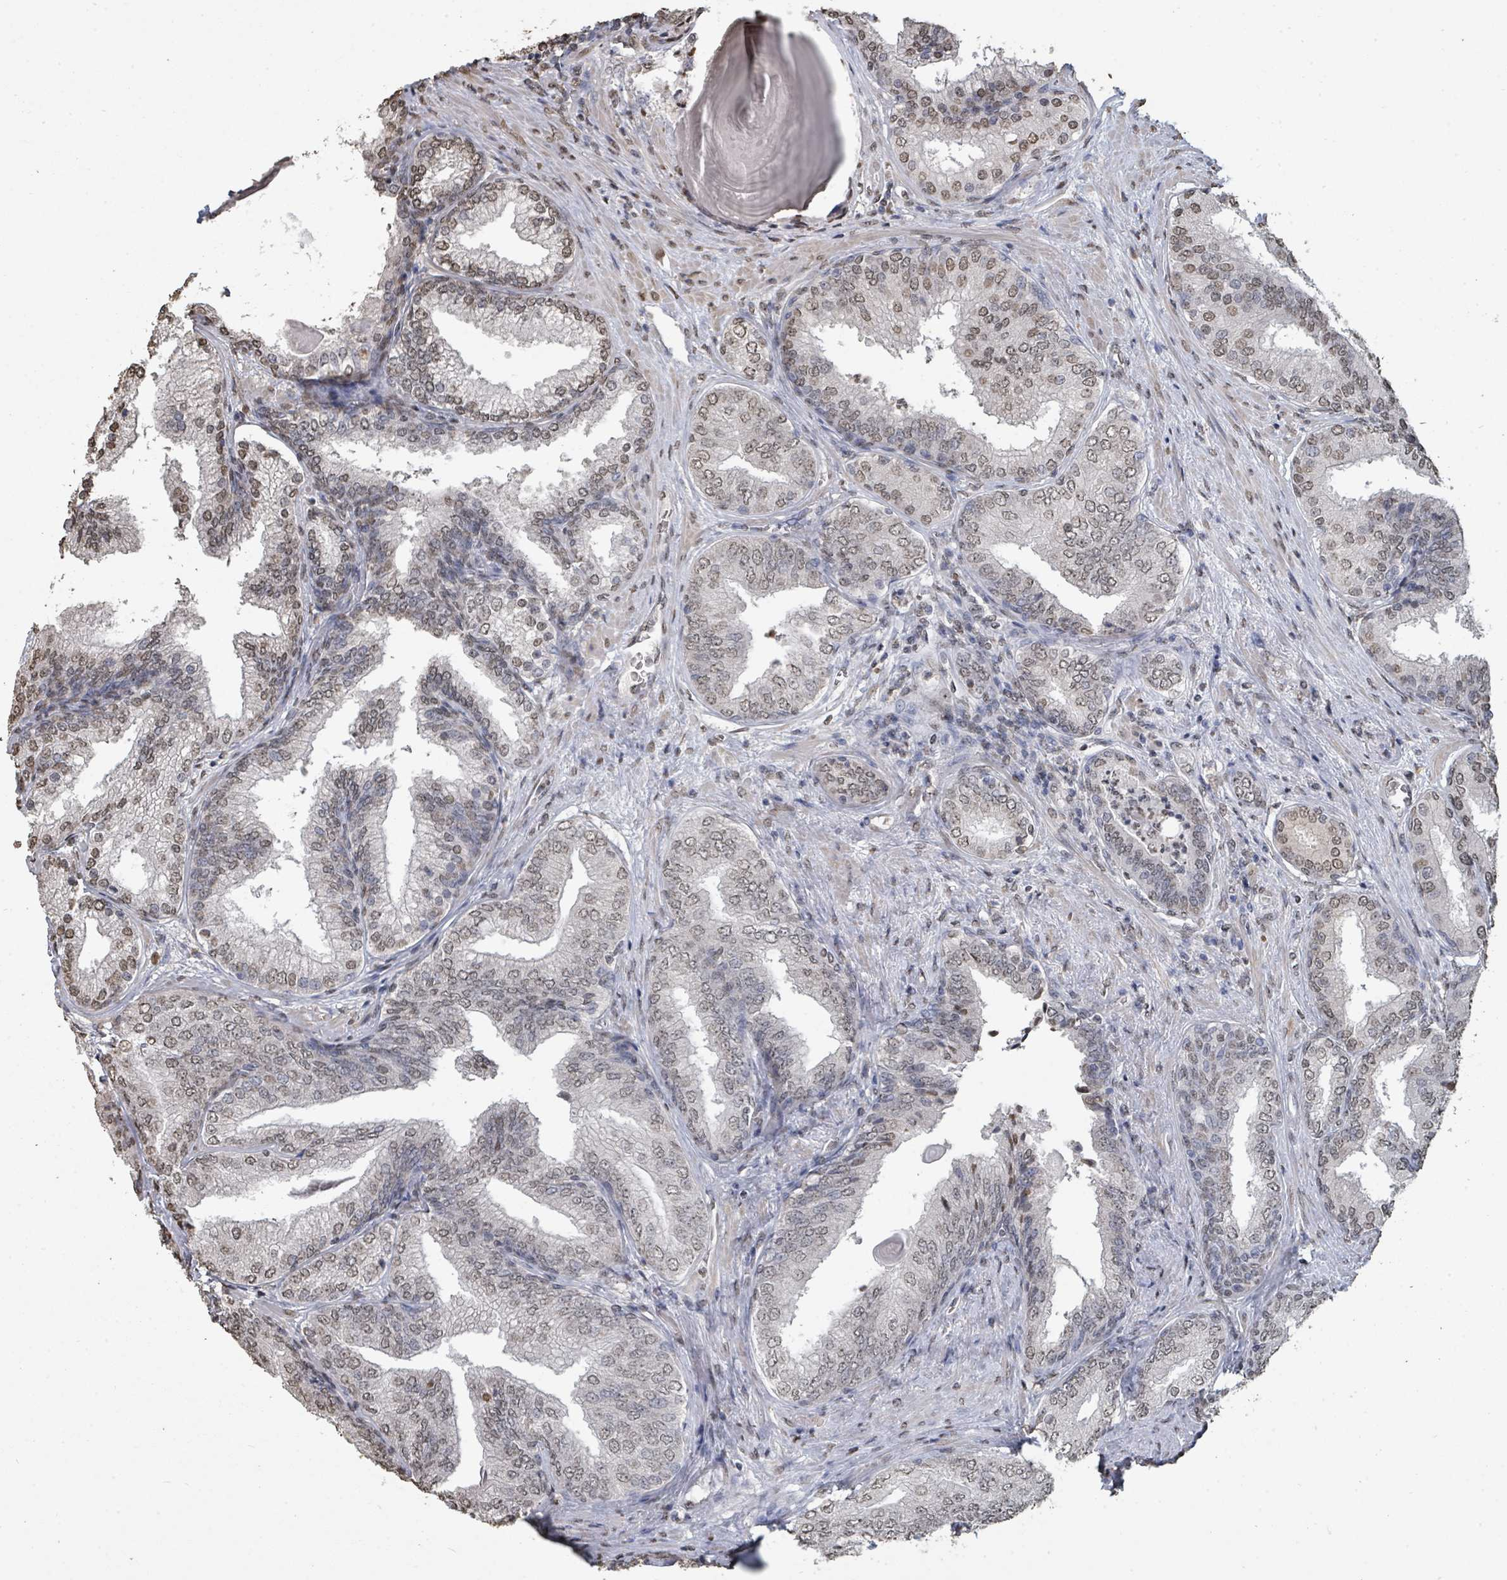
{"staining": {"intensity": "weak", "quantity": ">75%", "location": "nuclear"}, "tissue": "prostate cancer", "cell_type": "Tumor cells", "image_type": "cancer", "snomed": [{"axis": "morphology", "description": "Adenocarcinoma, High grade"}, {"axis": "topography", "description": "Prostate"}], "caption": "Weak nuclear expression for a protein is appreciated in approximately >75% of tumor cells of prostate cancer (adenocarcinoma (high-grade)) using IHC.", "gene": "MRPS12", "patient": {"sex": "male", "age": 63}}